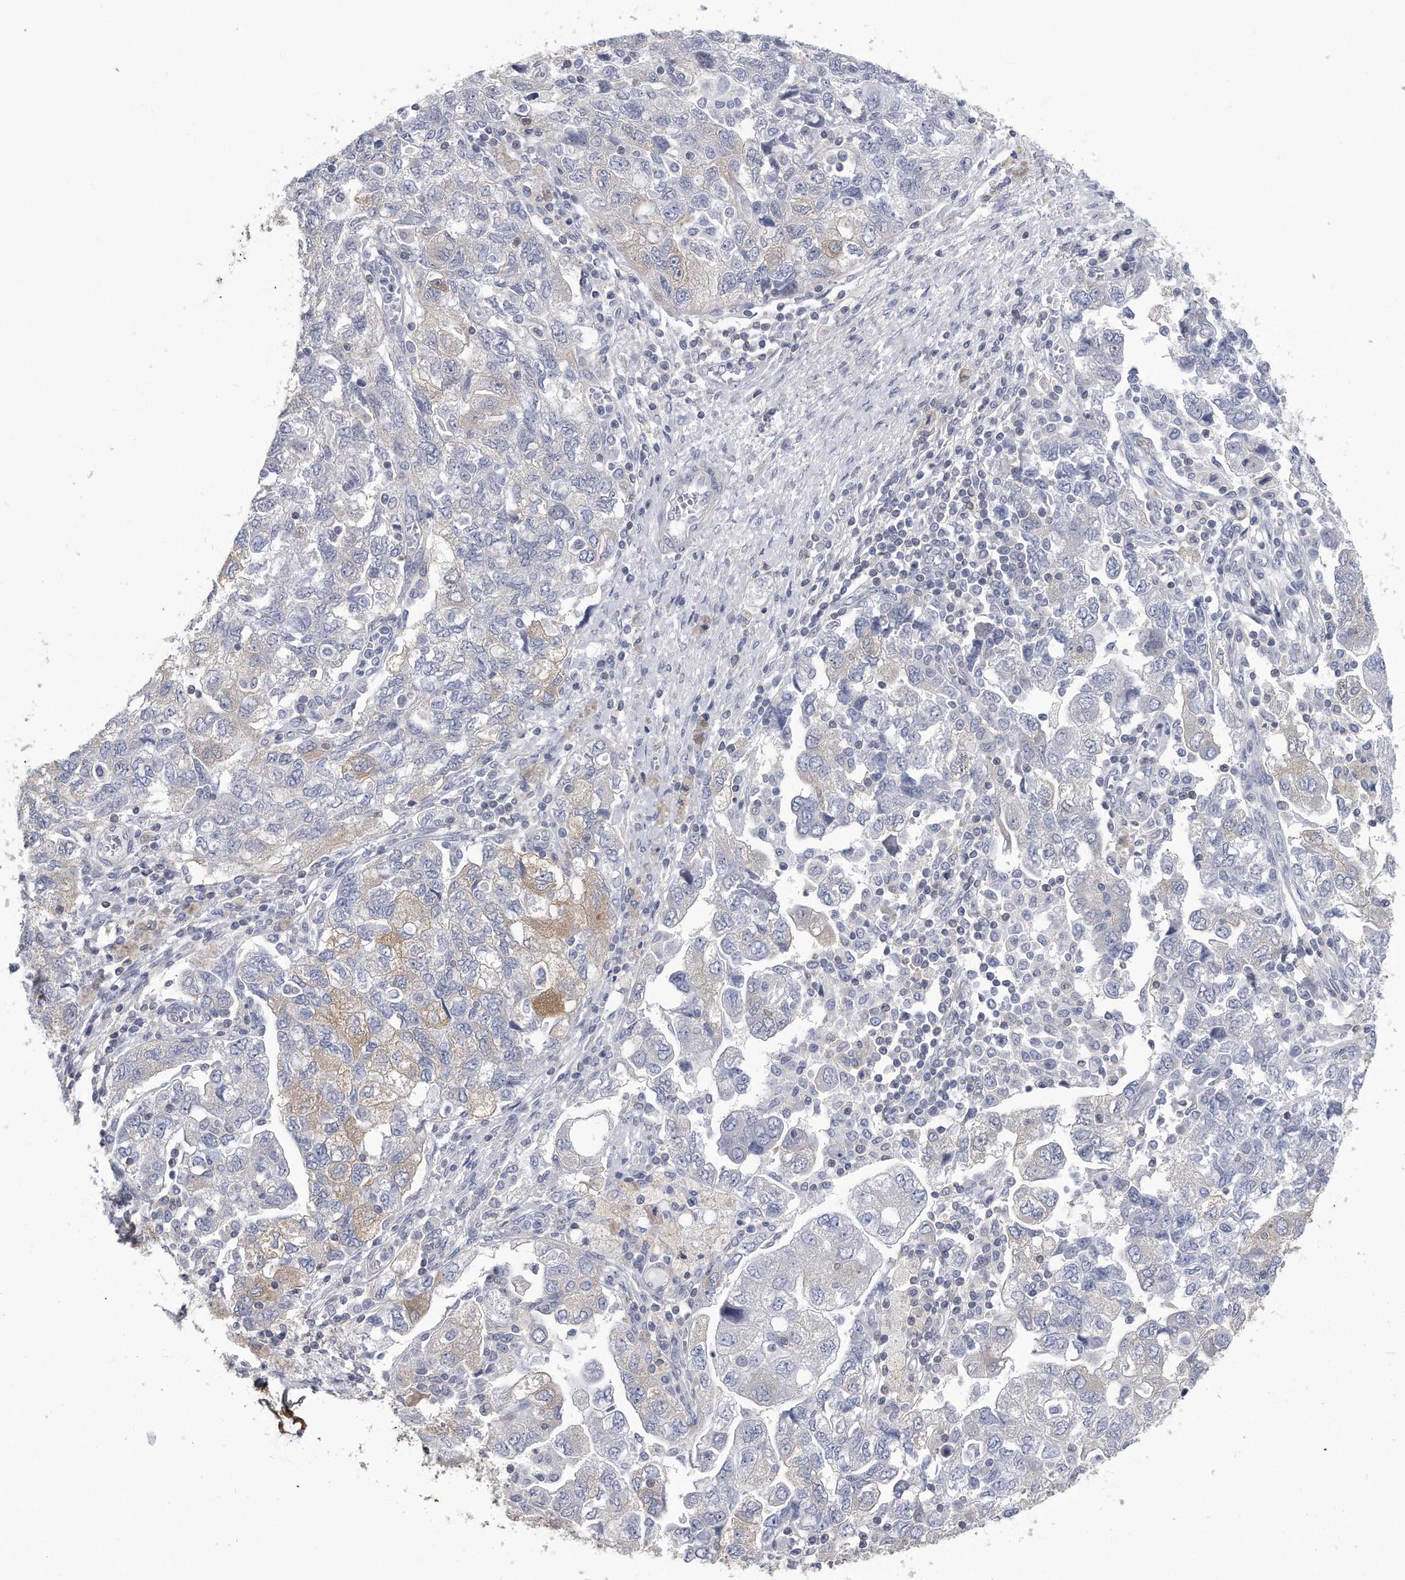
{"staining": {"intensity": "weak", "quantity": "<25%", "location": "cytoplasmic/membranous"}, "tissue": "ovarian cancer", "cell_type": "Tumor cells", "image_type": "cancer", "snomed": [{"axis": "morphology", "description": "Carcinoma, NOS"}, {"axis": "morphology", "description": "Cystadenocarcinoma, serous, NOS"}, {"axis": "topography", "description": "Ovary"}], "caption": "An immunohistochemistry (IHC) photomicrograph of ovarian cancer (serous cystadenocarcinoma) is shown. There is no staining in tumor cells of ovarian cancer (serous cystadenocarcinoma). (Stains: DAB immunohistochemistry with hematoxylin counter stain, Microscopy: brightfield microscopy at high magnification).", "gene": "PYGB", "patient": {"sex": "female", "age": 69}}